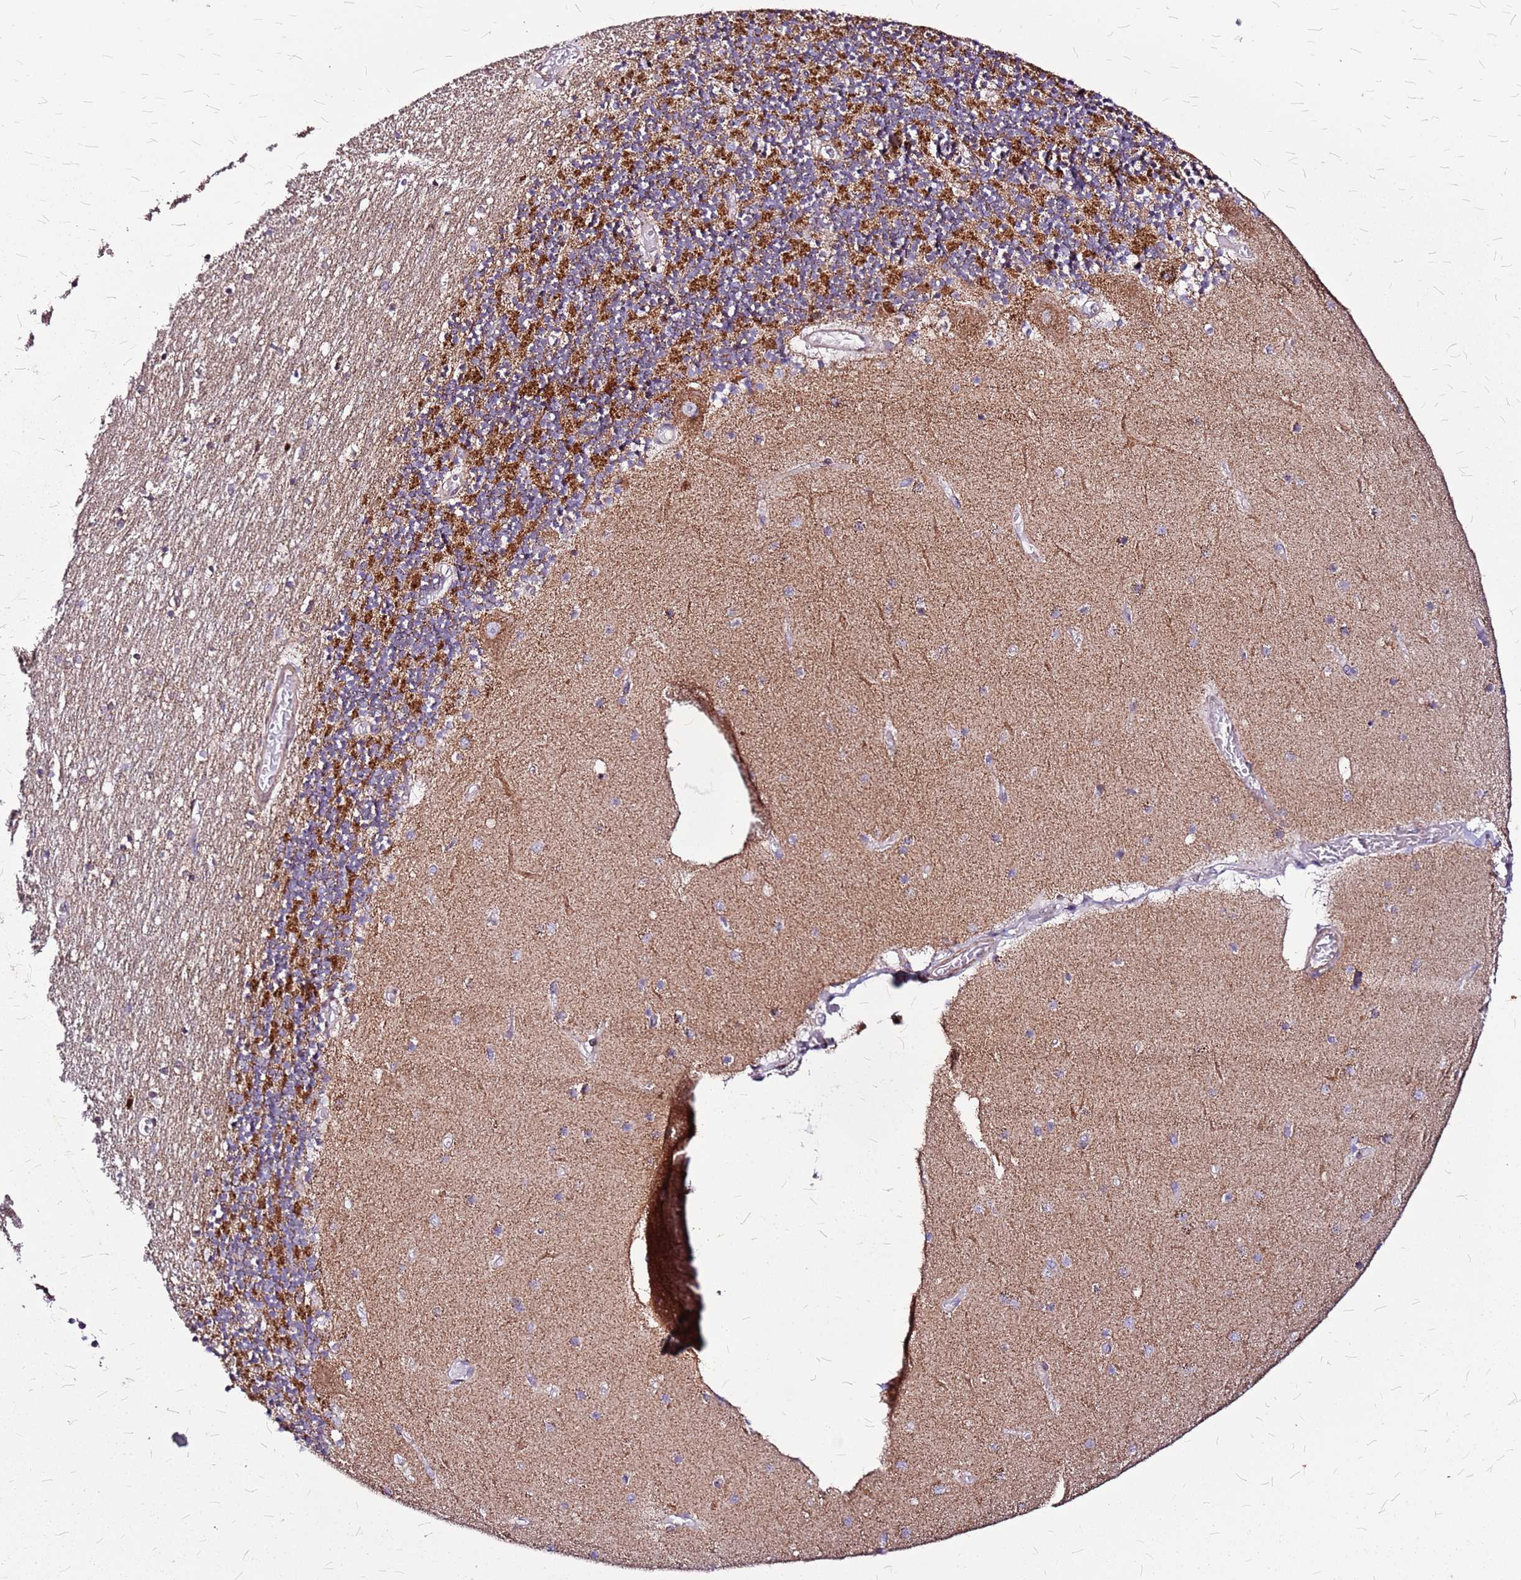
{"staining": {"intensity": "moderate", "quantity": "25%-75%", "location": "cytoplasmic/membranous,nuclear"}, "tissue": "cerebellum", "cell_type": "Cells in granular layer", "image_type": "normal", "snomed": [{"axis": "morphology", "description": "Normal tissue, NOS"}, {"axis": "topography", "description": "Cerebellum"}], "caption": "Protein staining reveals moderate cytoplasmic/membranous,nuclear expression in approximately 25%-75% of cells in granular layer in normal cerebellum. The staining was performed using DAB (3,3'-diaminobenzidine), with brown indicating positive protein expression. Nuclei are stained blue with hematoxylin.", "gene": "OR51T1", "patient": {"sex": "female", "age": 28}}